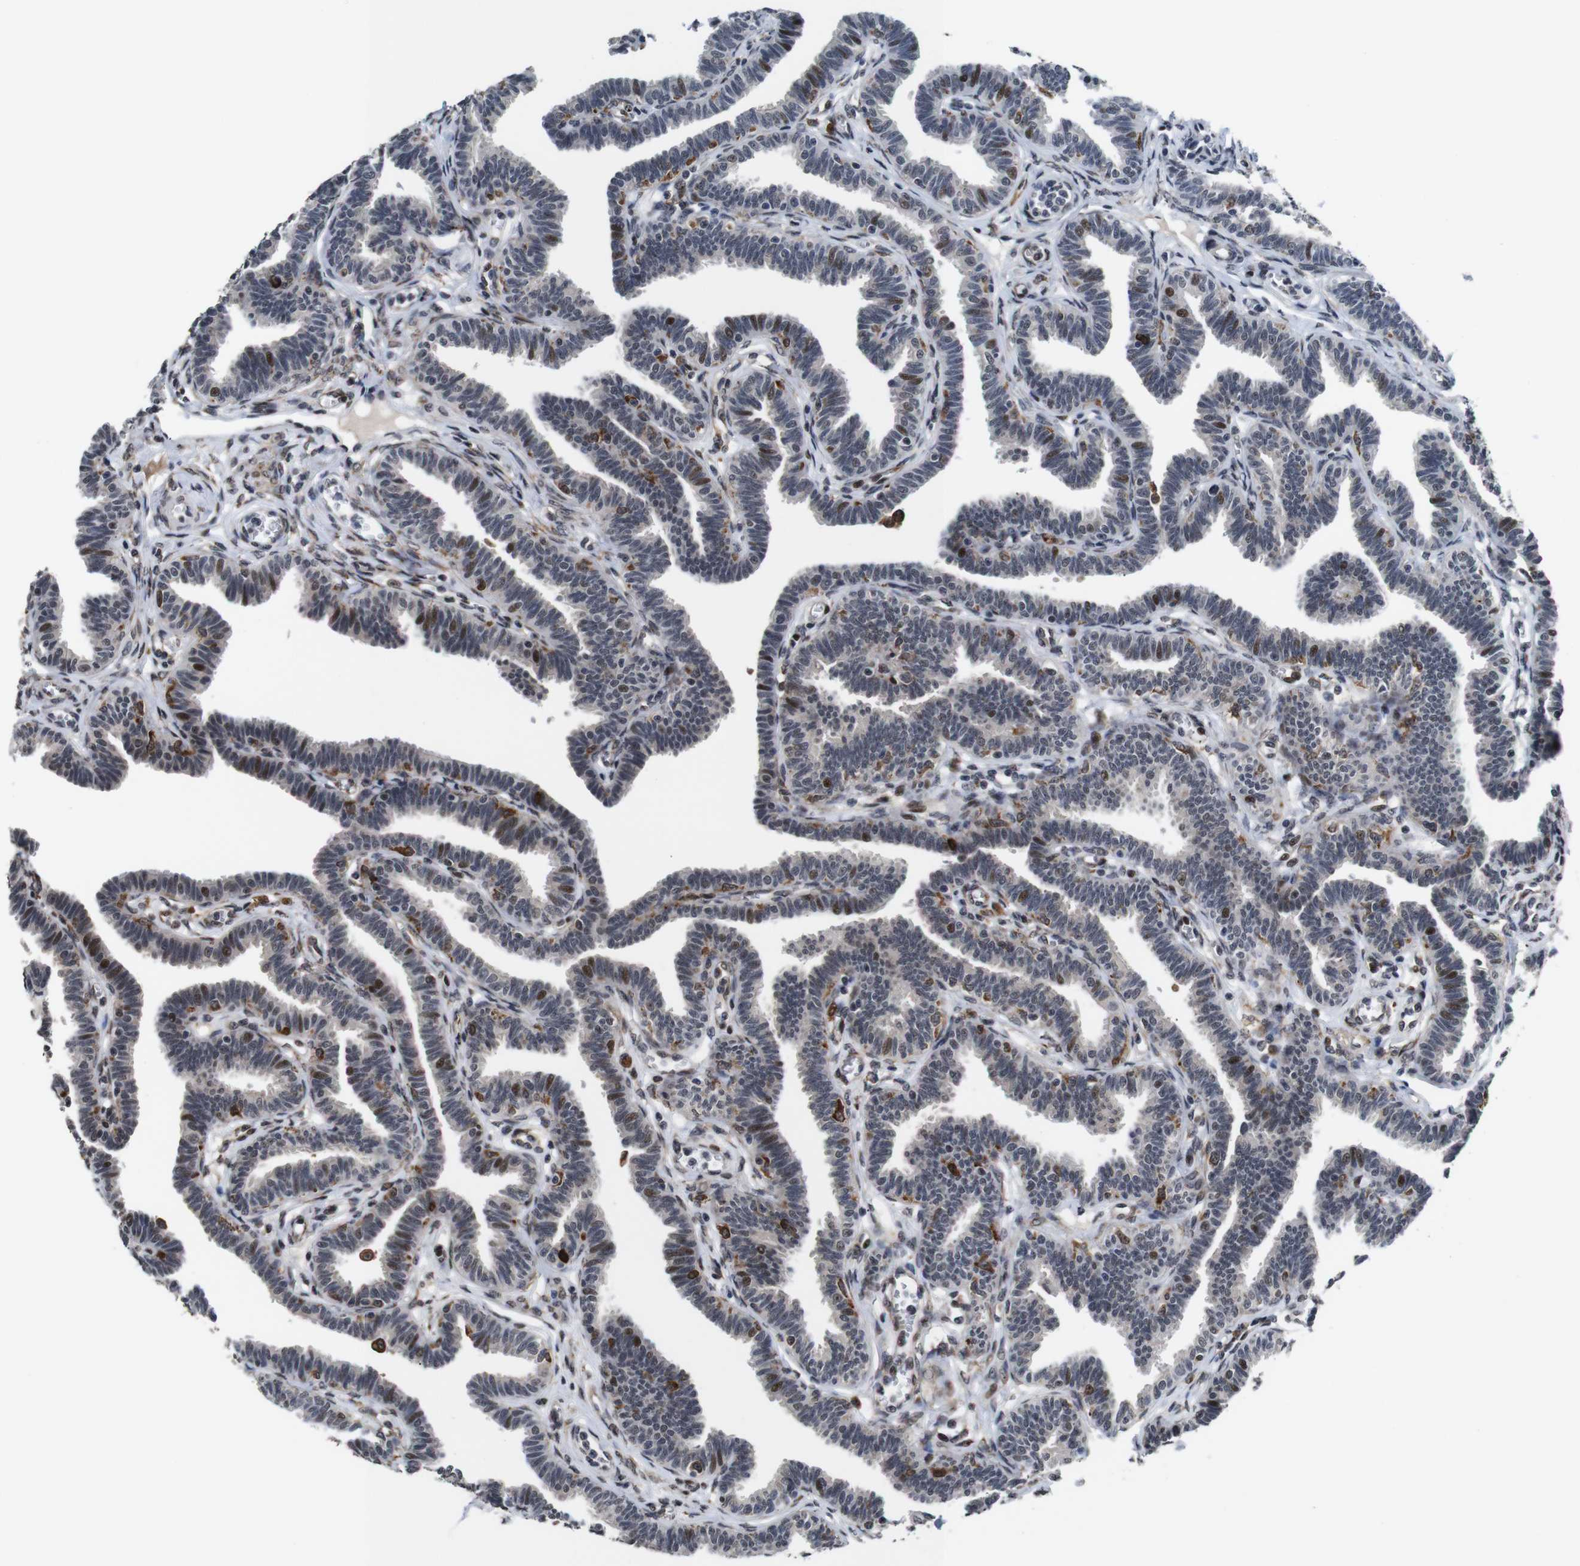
{"staining": {"intensity": "strong", "quantity": "<25%", "location": "nuclear"}, "tissue": "fallopian tube", "cell_type": "Glandular cells", "image_type": "normal", "snomed": [{"axis": "morphology", "description": "Normal tissue, NOS"}, {"axis": "topography", "description": "Fallopian tube"}, {"axis": "topography", "description": "Ovary"}], "caption": "This photomicrograph exhibits immunohistochemistry staining of benign fallopian tube, with medium strong nuclear staining in about <25% of glandular cells.", "gene": "EIF4G1", "patient": {"sex": "female", "age": 23}}